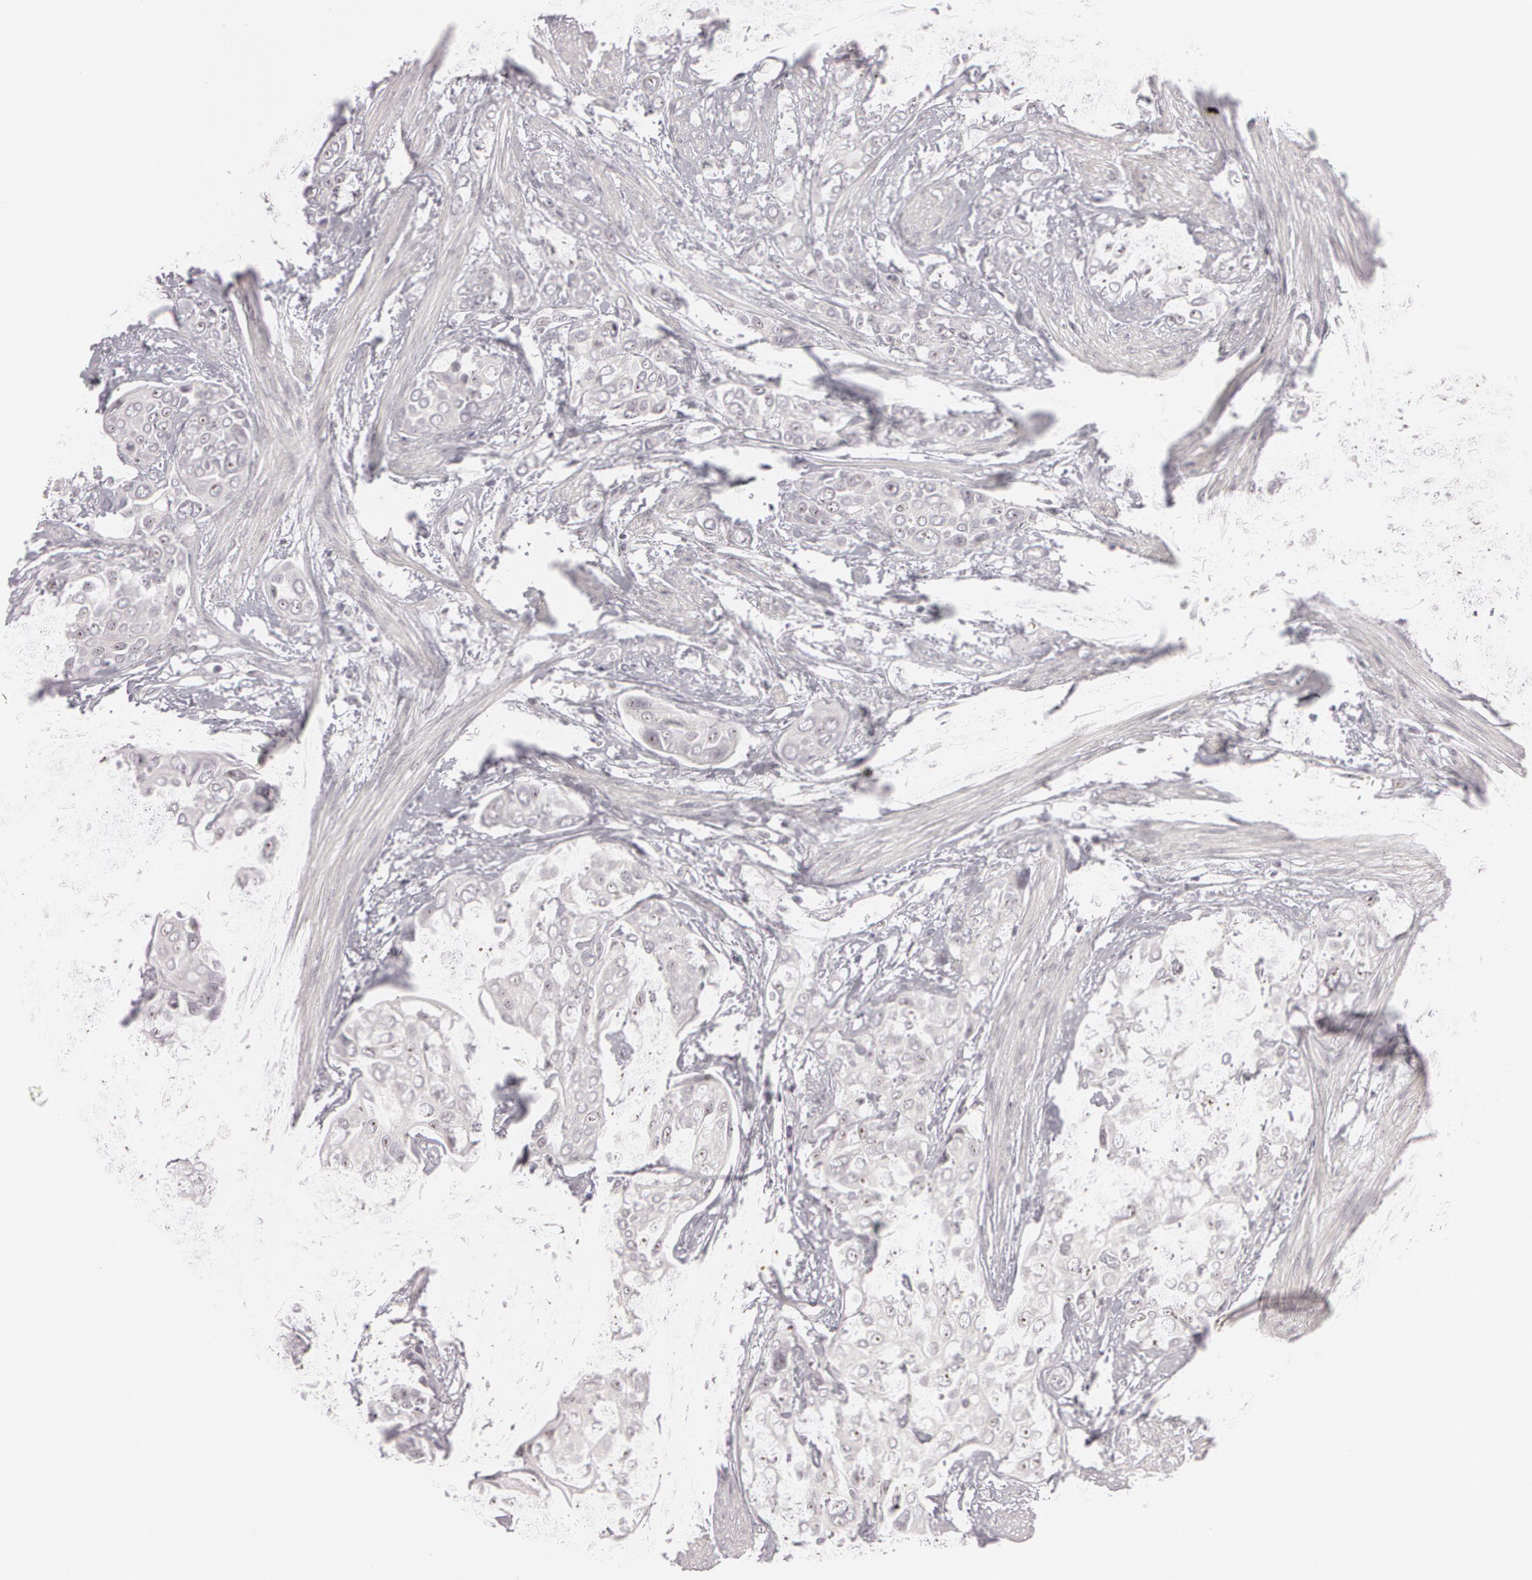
{"staining": {"intensity": "negative", "quantity": "none", "location": "none"}, "tissue": "urothelial cancer", "cell_type": "Tumor cells", "image_type": "cancer", "snomed": [{"axis": "morphology", "description": "Urothelial carcinoma, High grade"}, {"axis": "topography", "description": "Urinary bladder"}], "caption": "Protein analysis of urothelial carcinoma (high-grade) exhibits no significant staining in tumor cells.", "gene": "FBL", "patient": {"sex": "male", "age": 56}}